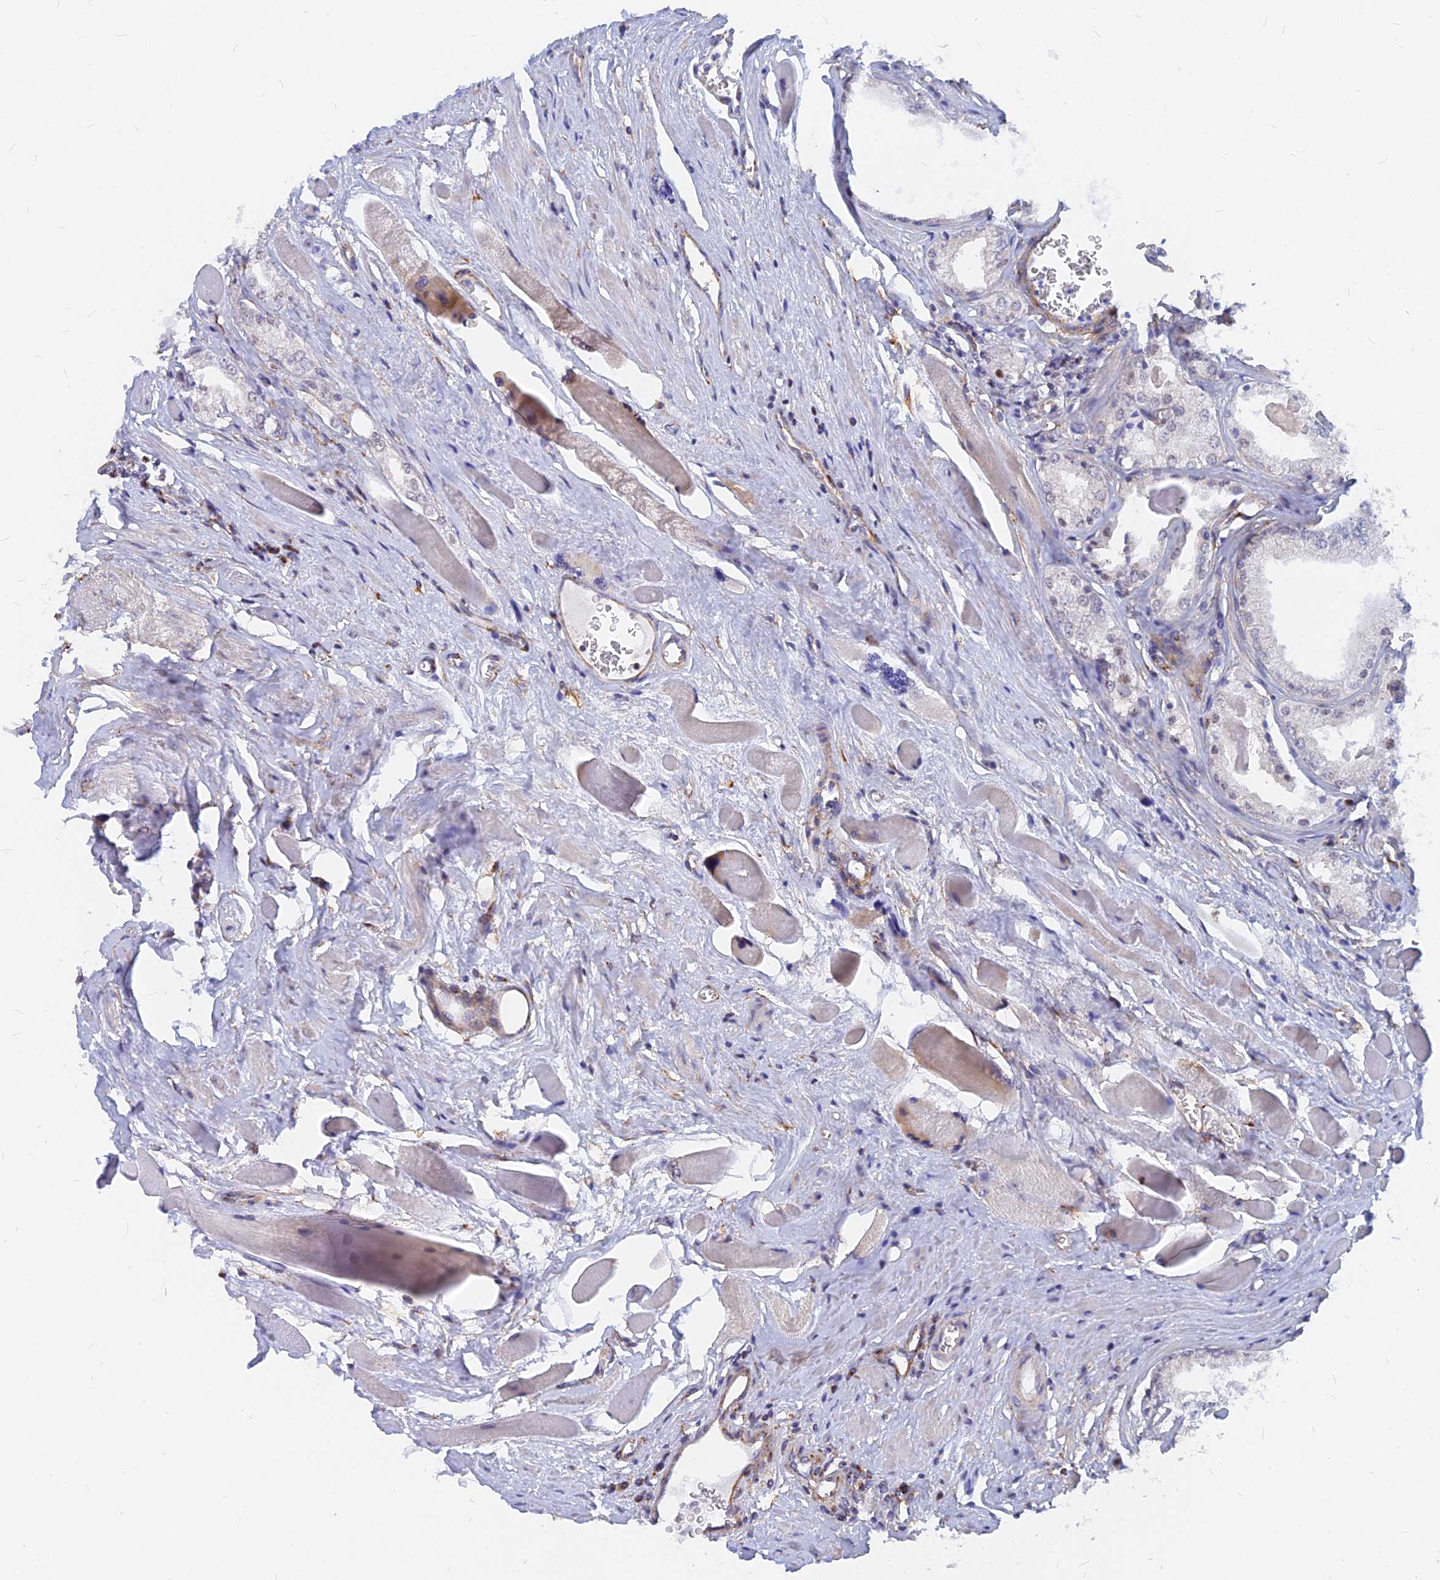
{"staining": {"intensity": "negative", "quantity": "none", "location": "none"}, "tissue": "prostate cancer", "cell_type": "Tumor cells", "image_type": "cancer", "snomed": [{"axis": "morphology", "description": "Adenocarcinoma, Low grade"}, {"axis": "topography", "description": "Prostate"}], "caption": "Tumor cells show no significant protein staining in prostate low-grade adenocarcinoma.", "gene": "VSTM2L", "patient": {"sex": "male", "age": 60}}